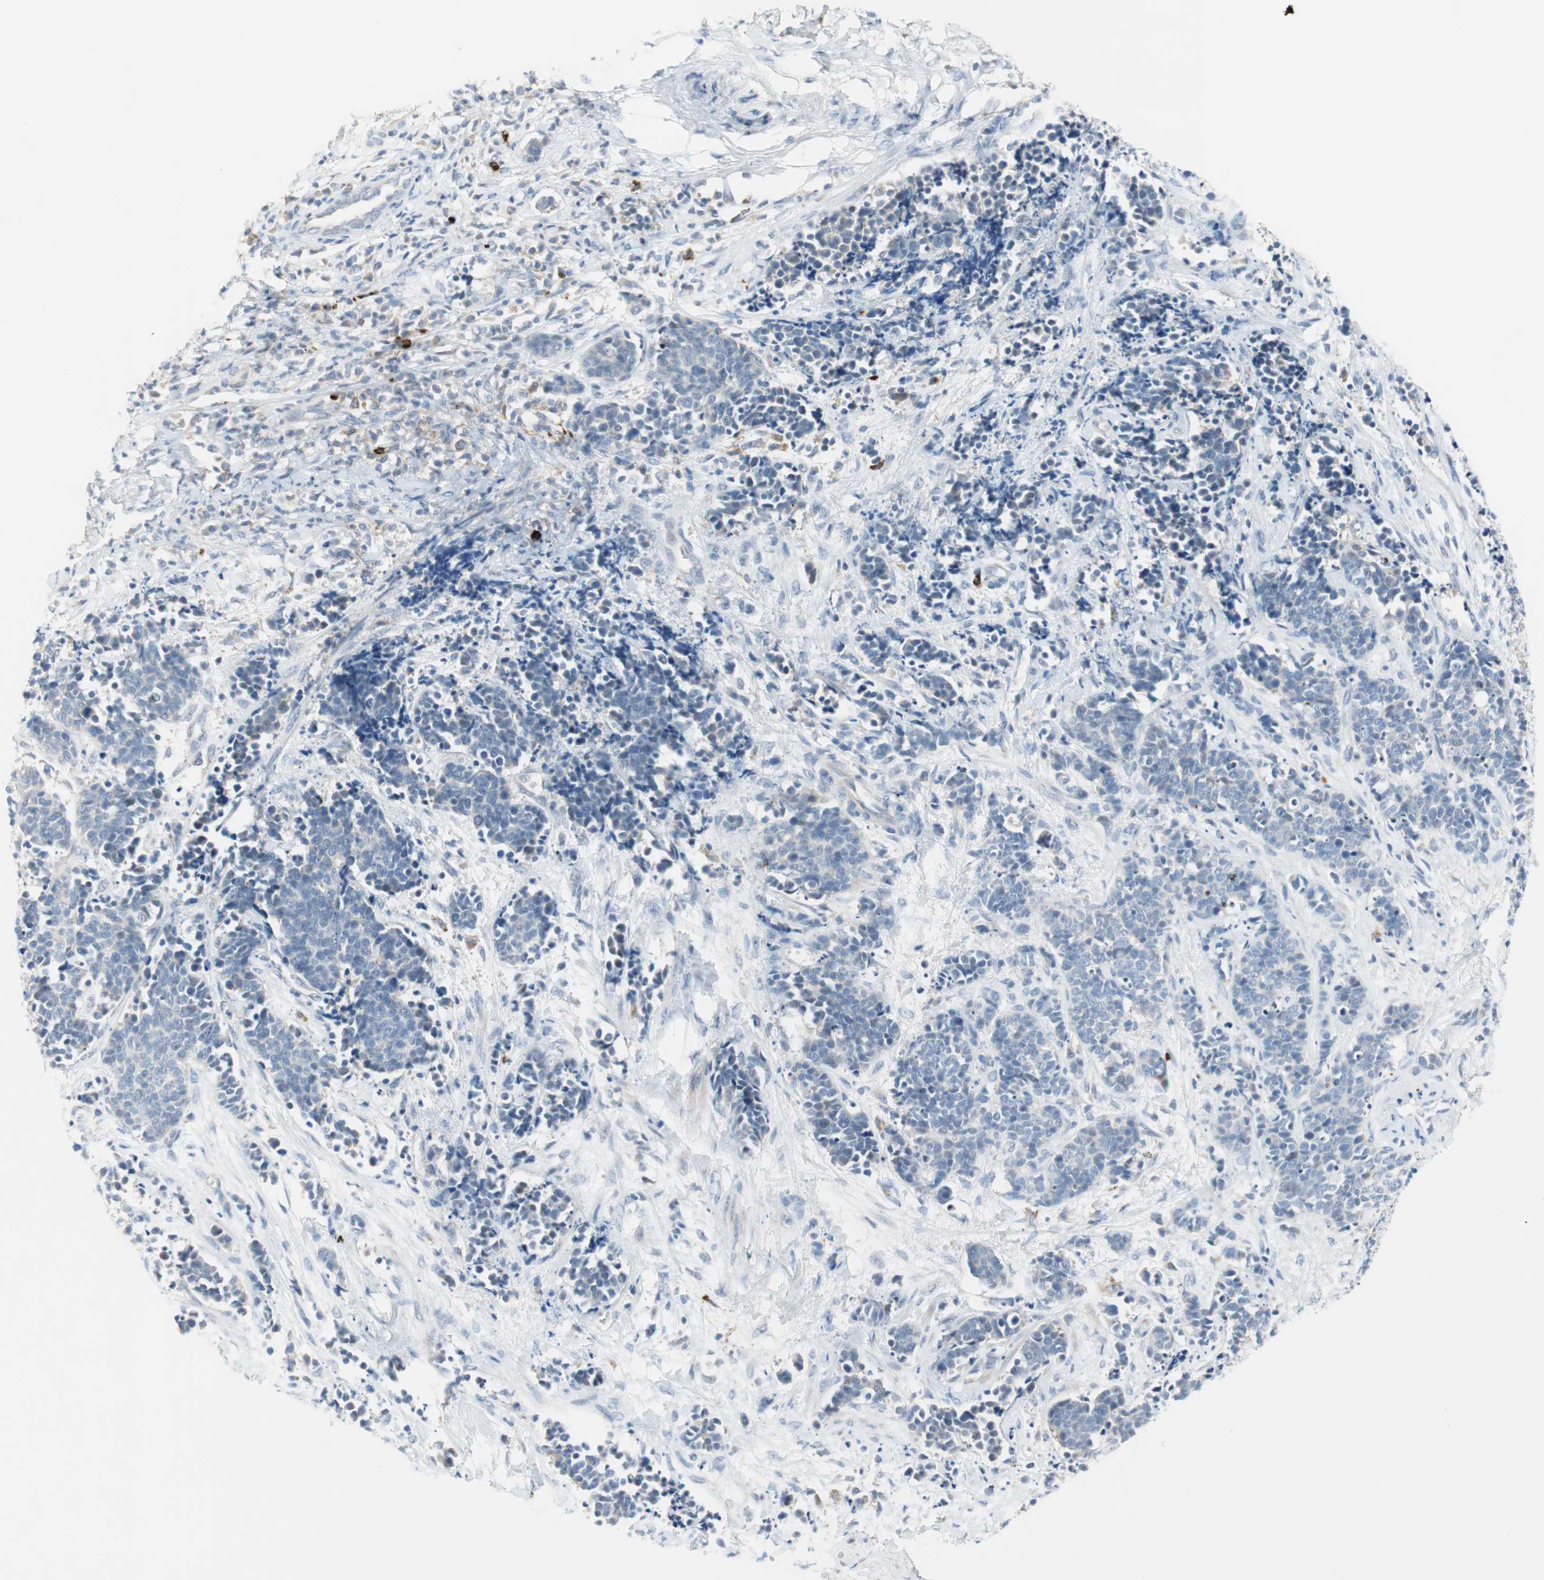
{"staining": {"intensity": "negative", "quantity": "none", "location": "none"}, "tissue": "cervical cancer", "cell_type": "Tumor cells", "image_type": "cancer", "snomed": [{"axis": "morphology", "description": "Squamous cell carcinoma, NOS"}, {"axis": "topography", "description": "Cervix"}], "caption": "Tumor cells are negative for protein expression in human cervical cancer (squamous cell carcinoma).", "gene": "PDZK1", "patient": {"sex": "female", "age": 35}}